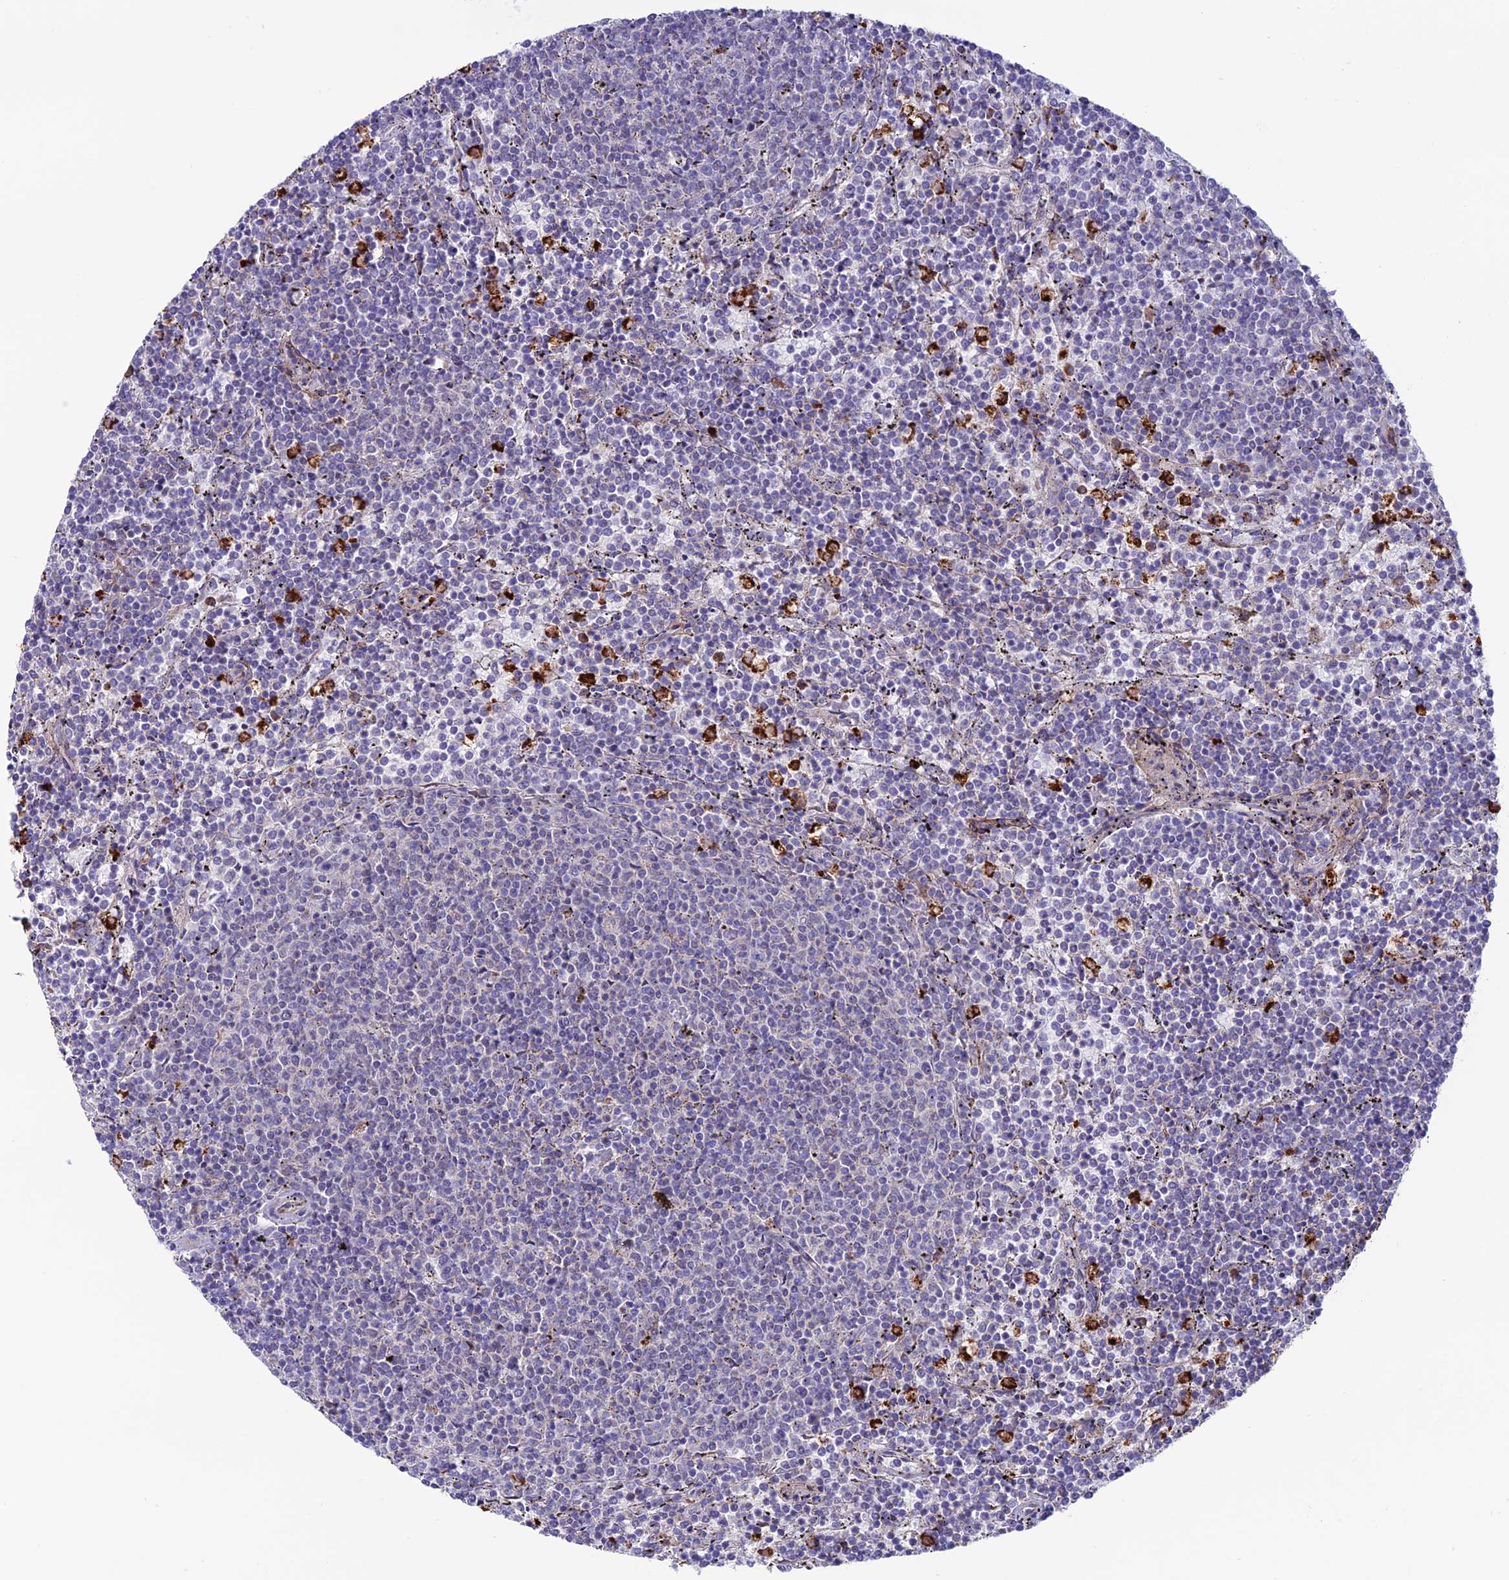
{"staining": {"intensity": "negative", "quantity": "none", "location": "none"}, "tissue": "lymphoma", "cell_type": "Tumor cells", "image_type": "cancer", "snomed": [{"axis": "morphology", "description": "Malignant lymphoma, non-Hodgkin's type, Low grade"}, {"axis": "topography", "description": "Spleen"}], "caption": "Lymphoma was stained to show a protein in brown. There is no significant staining in tumor cells.", "gene": "COL6A6", "patient": {"sex": "female", "age": 50}}